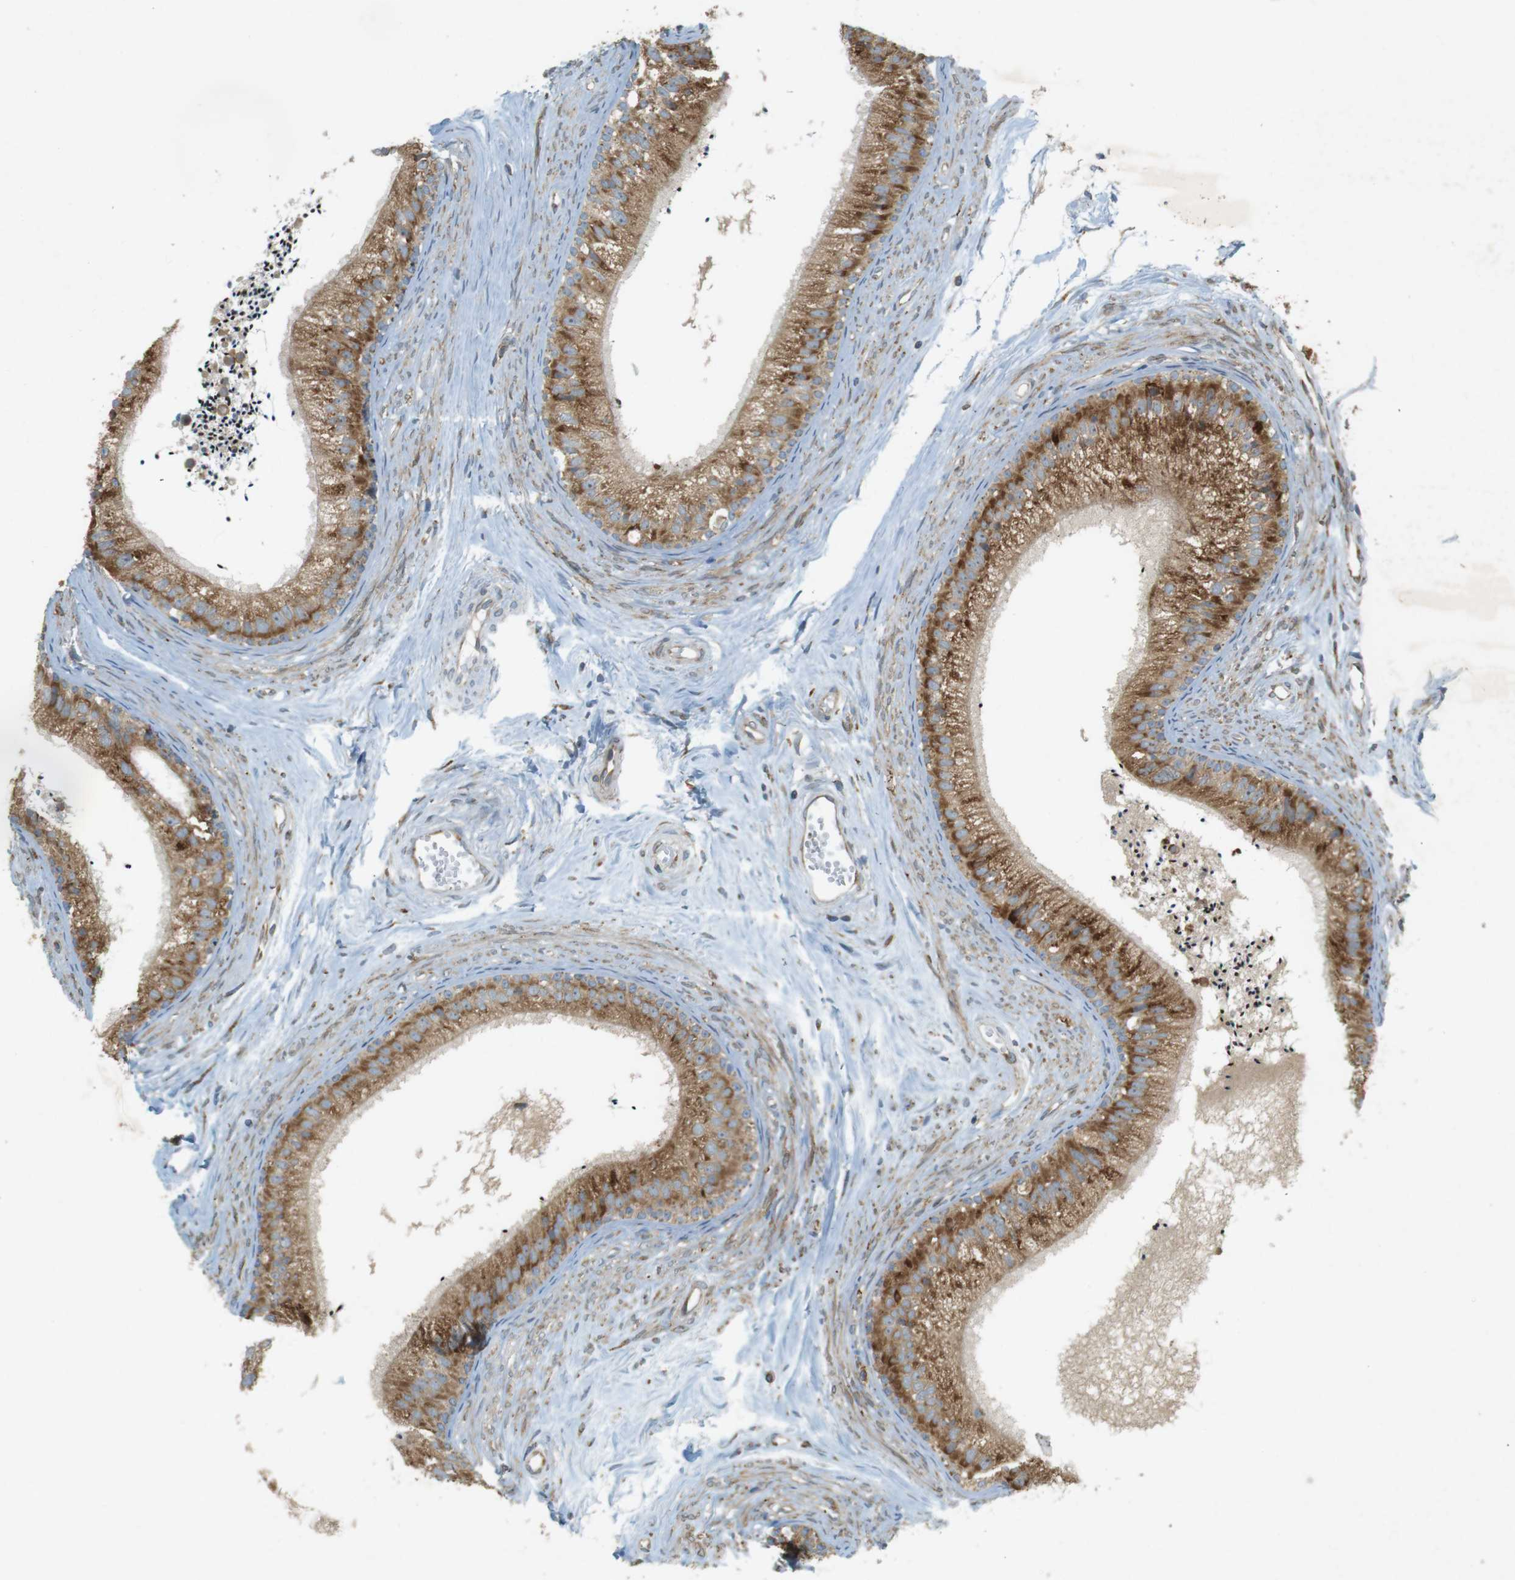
{"staining": {"intensity": "moderate", "quantity": ">75%", "location": "cytoplasmic/membranous"}, "tissue": "epididymis", "cell_type": "Glandular cells", "image_type": "normal", "snomed": [{"axis": "morphology", "description": "Normal tissue, NOS"}, {"axis": "topography", "description": "Epididymis"}], "caption": "This image reveals immunohistochemistry (IHC) staining of unremarkable human epididymis, with medium moderate cytoplasmic/membranous positivity in approximately >75% of glandular cells.", "gene": "SLC41A1", "patient": {"sex": "male", "age": 56}}